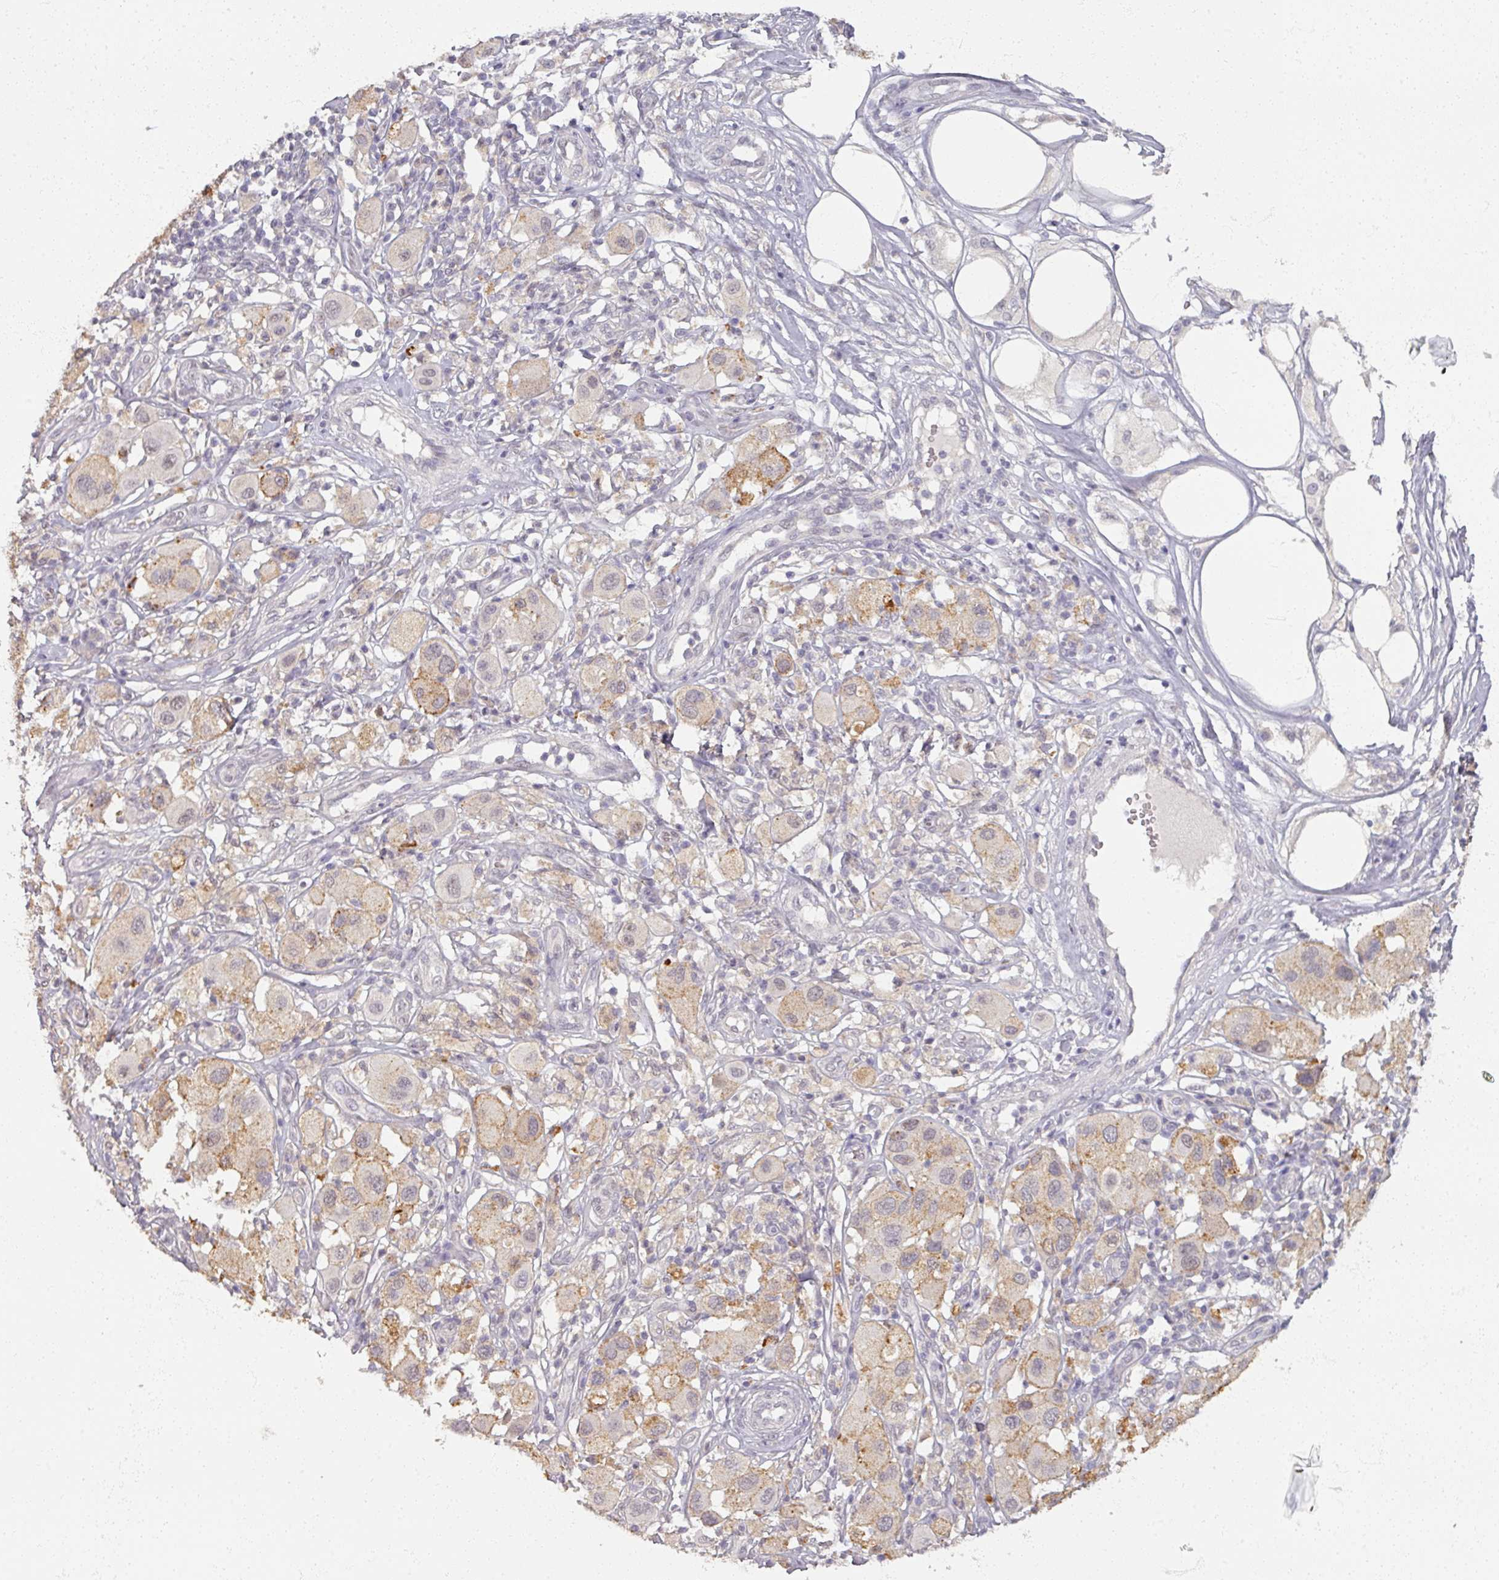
{"staining": {"intensity": "moderate", "quantity": "<25%", "location": "cytoplasmic/membranous"}, "tissue": "melanoma", "cell_type": "Tumor cells", "image_type": "cancer", "snomed": [{"axis": "morphology", "description": "Malignant melanoma, Metastatic site"}, {"axis": "topography", "description": "Skin"}], "caption": "A micrograph of malignant melanoma (metastatic site) stained for a protein exhibits moderate cytoplasmic/membranous brown staining in tumor cells.", "gene": "SOX11", "patient": {"sex": "male", "age": 41}}